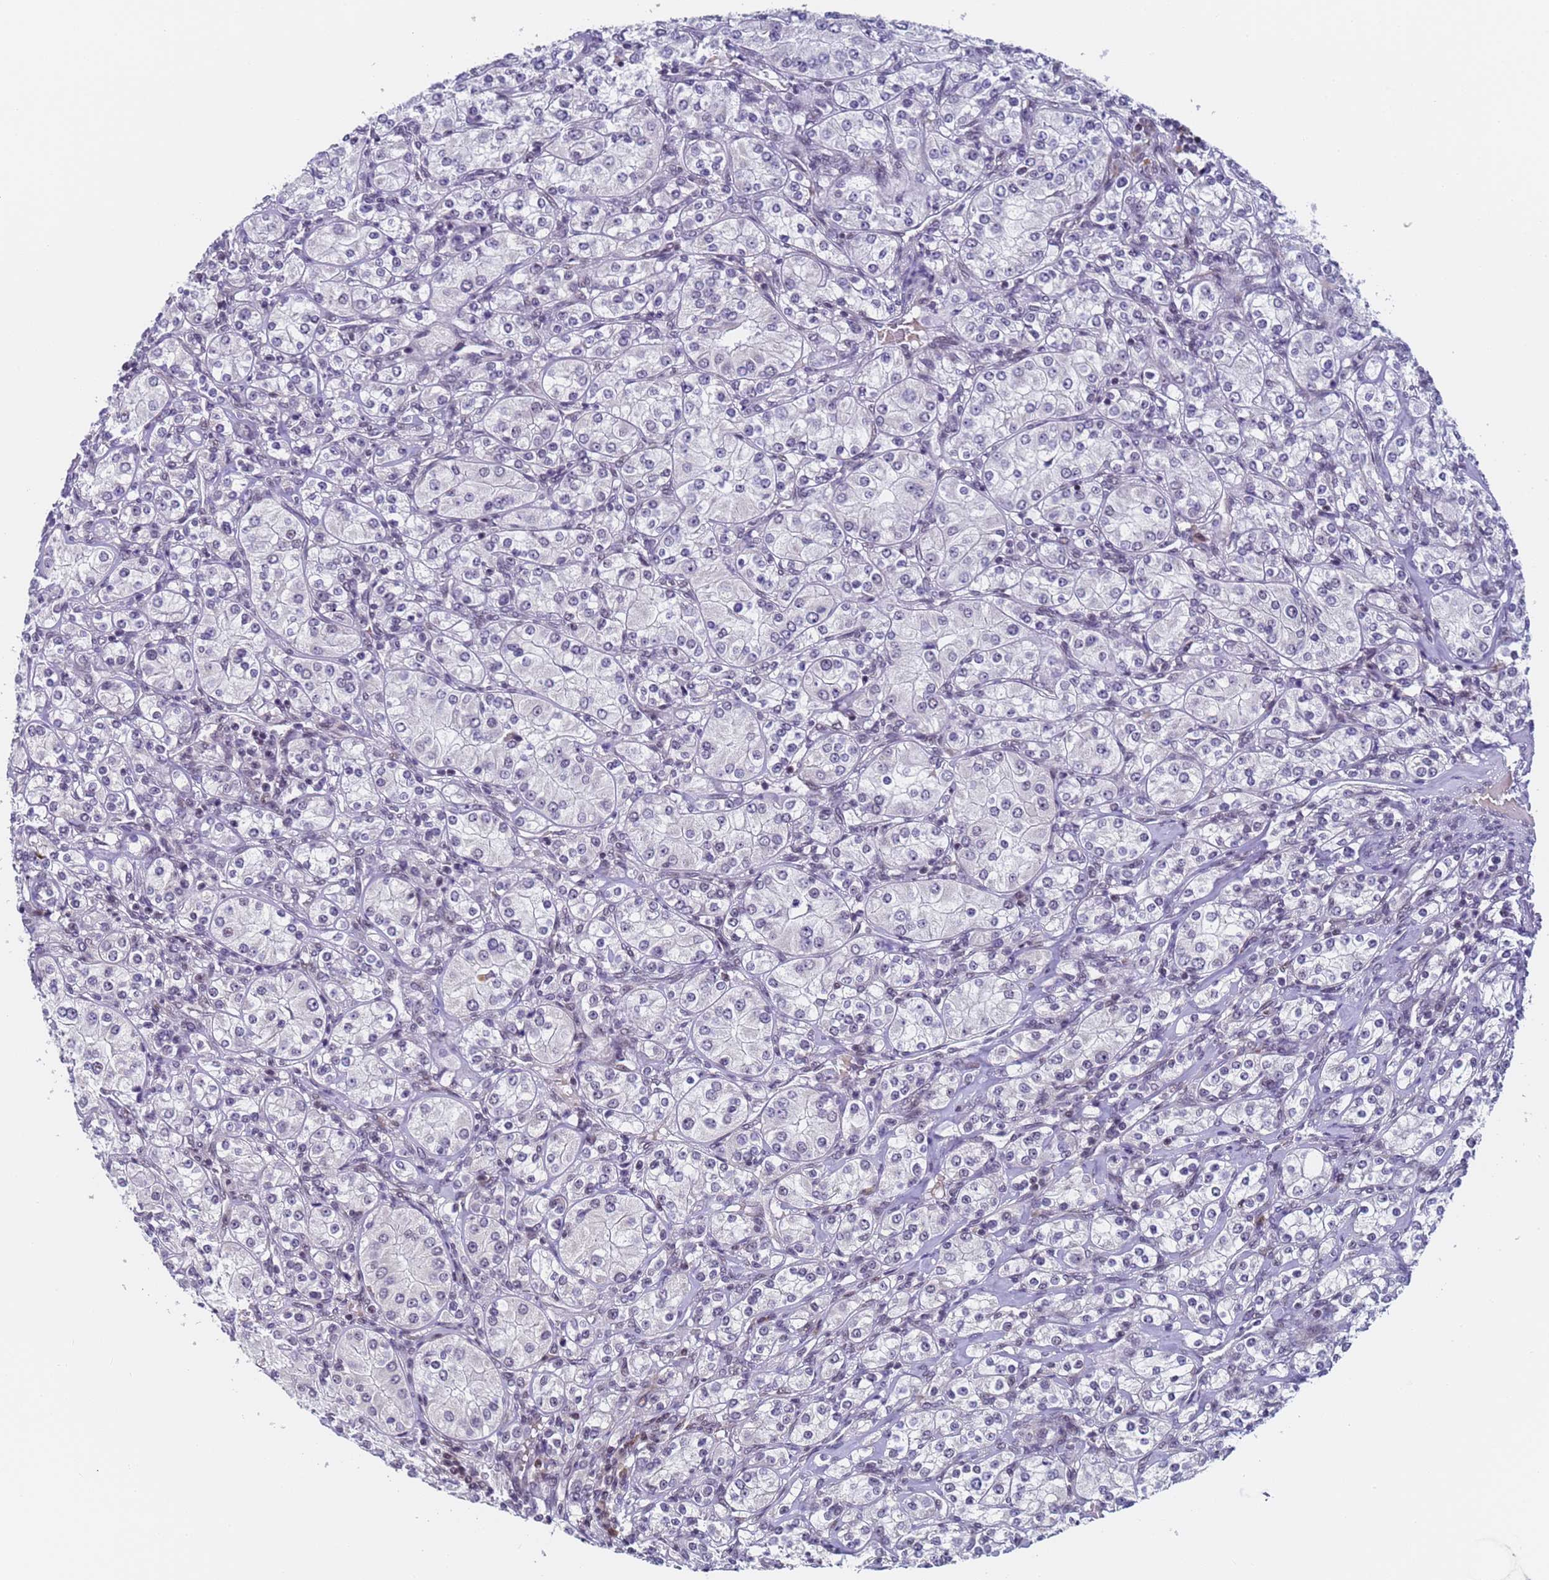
{"staining": {"intensity": "negative", "quantity": "none", "location": "none"}, "tissue": "renal cancer", "cell_type": "Tumor cells", "image_type": "cancer", "snomed": [{"axis": "morphology", "description": "Adenocarcinoma, NOS"}, {"axis": "topography", "description": "Kidney"}], "caption": "Tumor cells are negative for brown protein staining in adenocarcinoma (renal).", "gene": "FNBP4", "patient": {"sex": "male", "age": 77}}